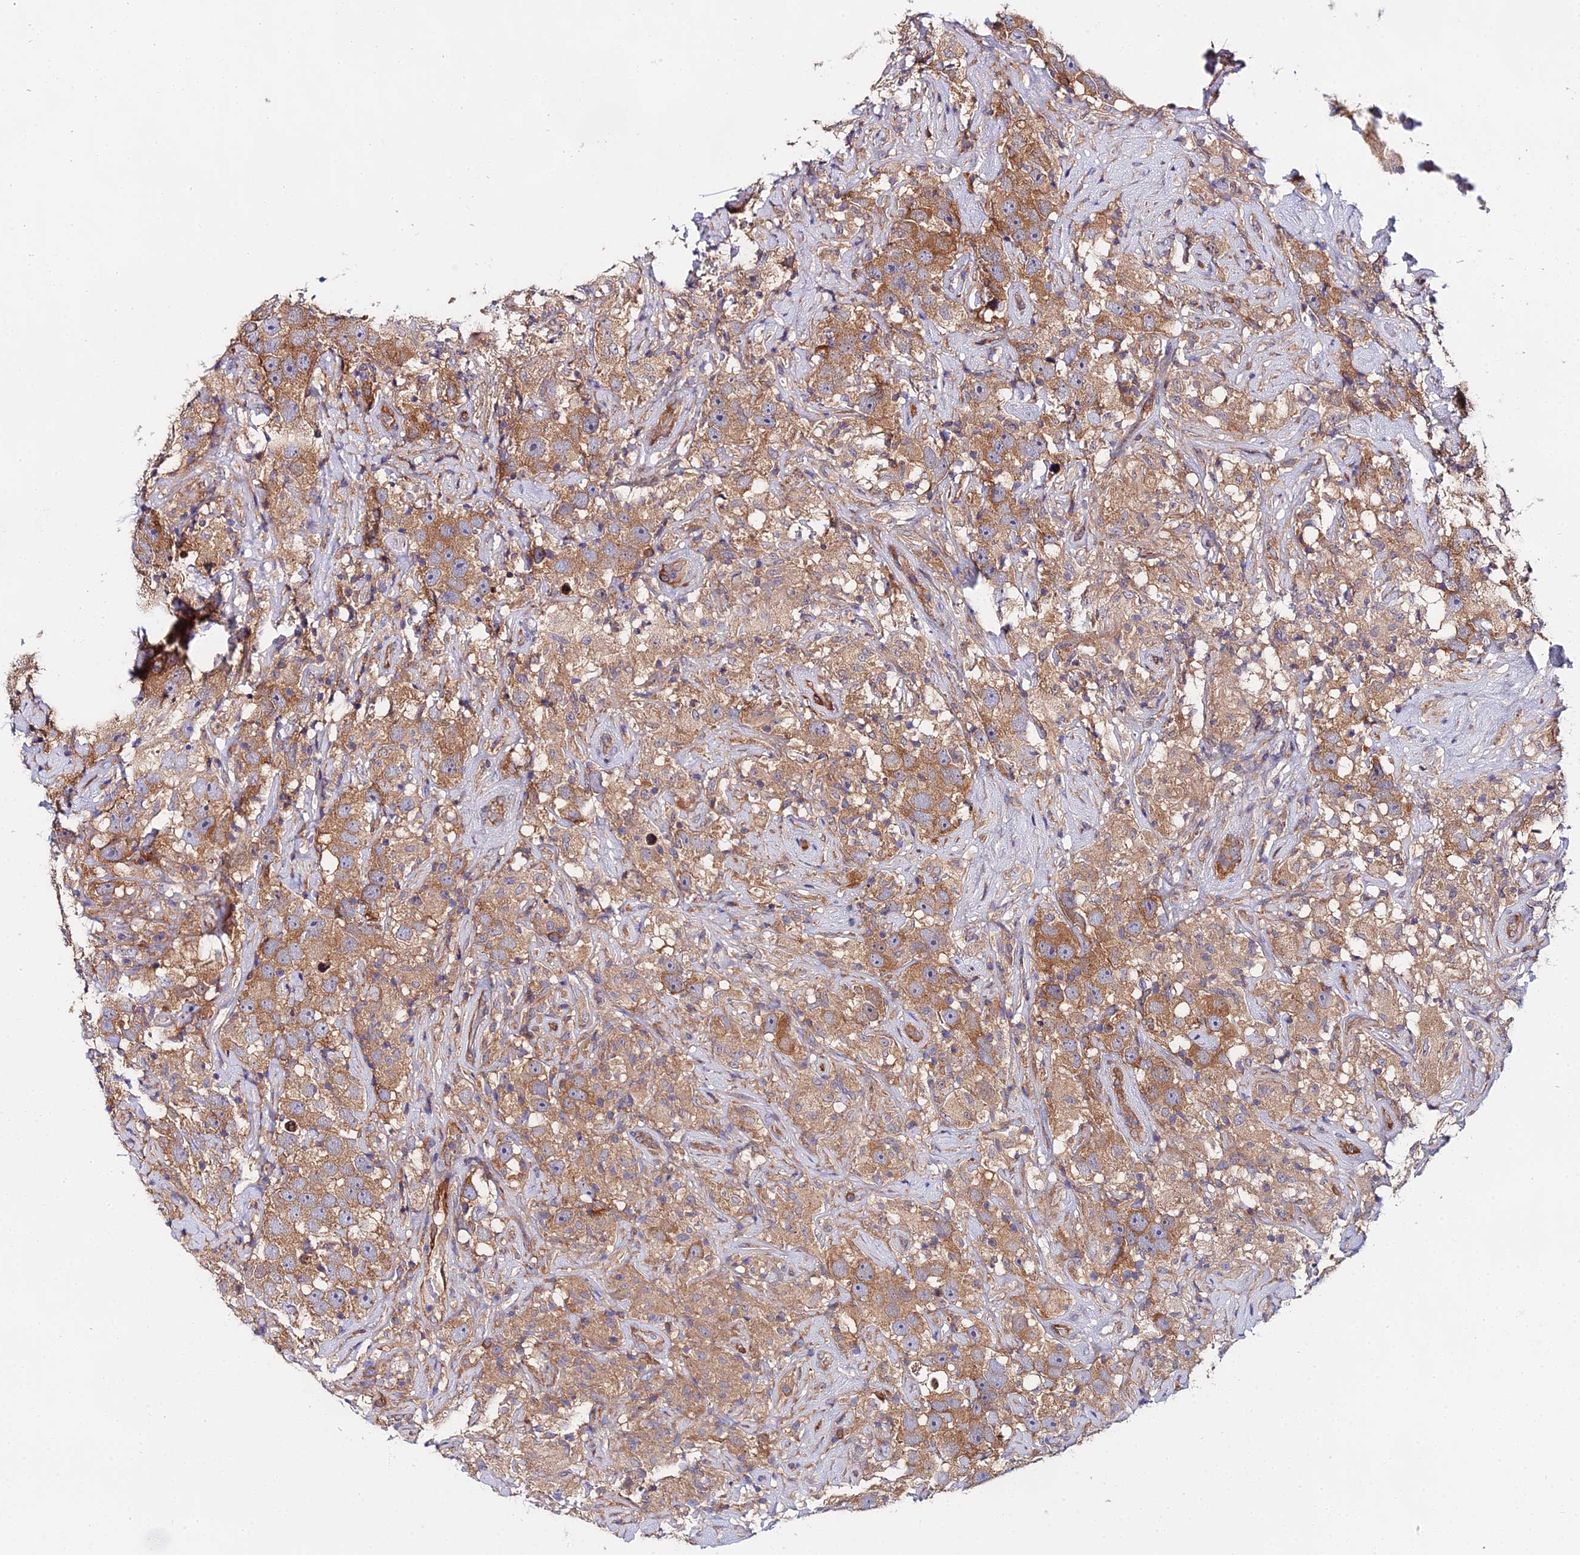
{"staining": {"intensity": "moderate", "quantity": ">75%", "location": "cytoplasmic/membranous"}, "tissue": "testis cancer", "cell_type": "Tumor cells", "image_type": "cancer", "snomed": [{"axis": "morphology", "description": "Seminoma, NOS"}, {"axis": "topography", "description": "Testis"}], "caption": "Immunohistochemistry (IHC) of seminoma (testis) shows medium levels of moderate cytoplasmic/membranous expression in approximately >75% of tumor cells.", "gene": "PPP2R2C", "patient": {"sex": "male", "age": 49}}